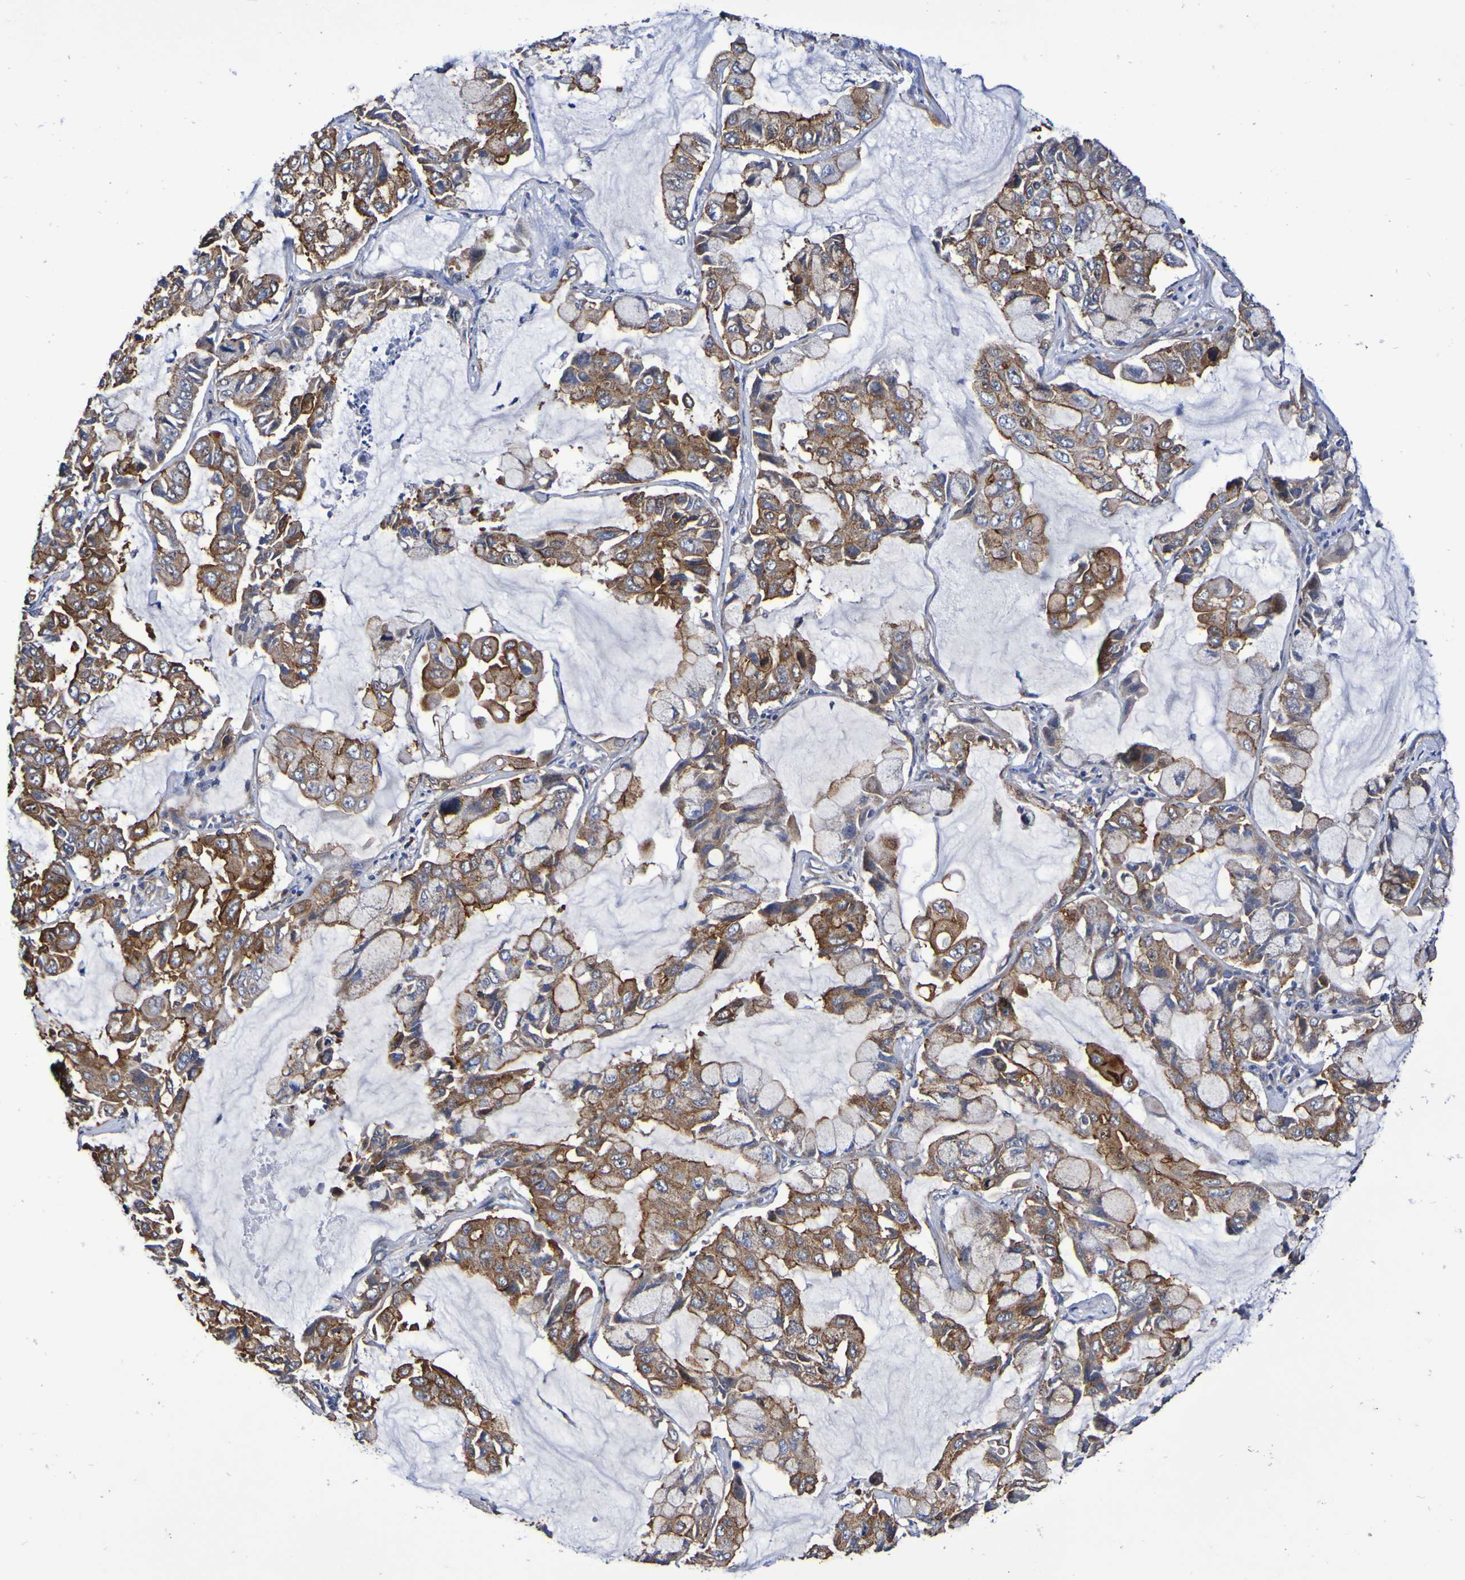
{"staining": {"intensity": "strong", "quantity": ">75%", "location": "cytoplasmic/membranous"}, "tissue": "lung cancer", "cell_type": "Tumor cells", "image_type": "cancer", "snomed": [{"axis": "morphology", "description": "Adenocarcinoma, NOS"}, {"axis": "topography", "description": "Lung"}], "caption": "Human lung cancer (adenocarcinoma) stained for a protein (brown) reveals strong cytoplasmic/membranous positive staining in about >75% of tumor cells.", "gene": "GJB1", "patient": {"sex": "male", "age": 64}}